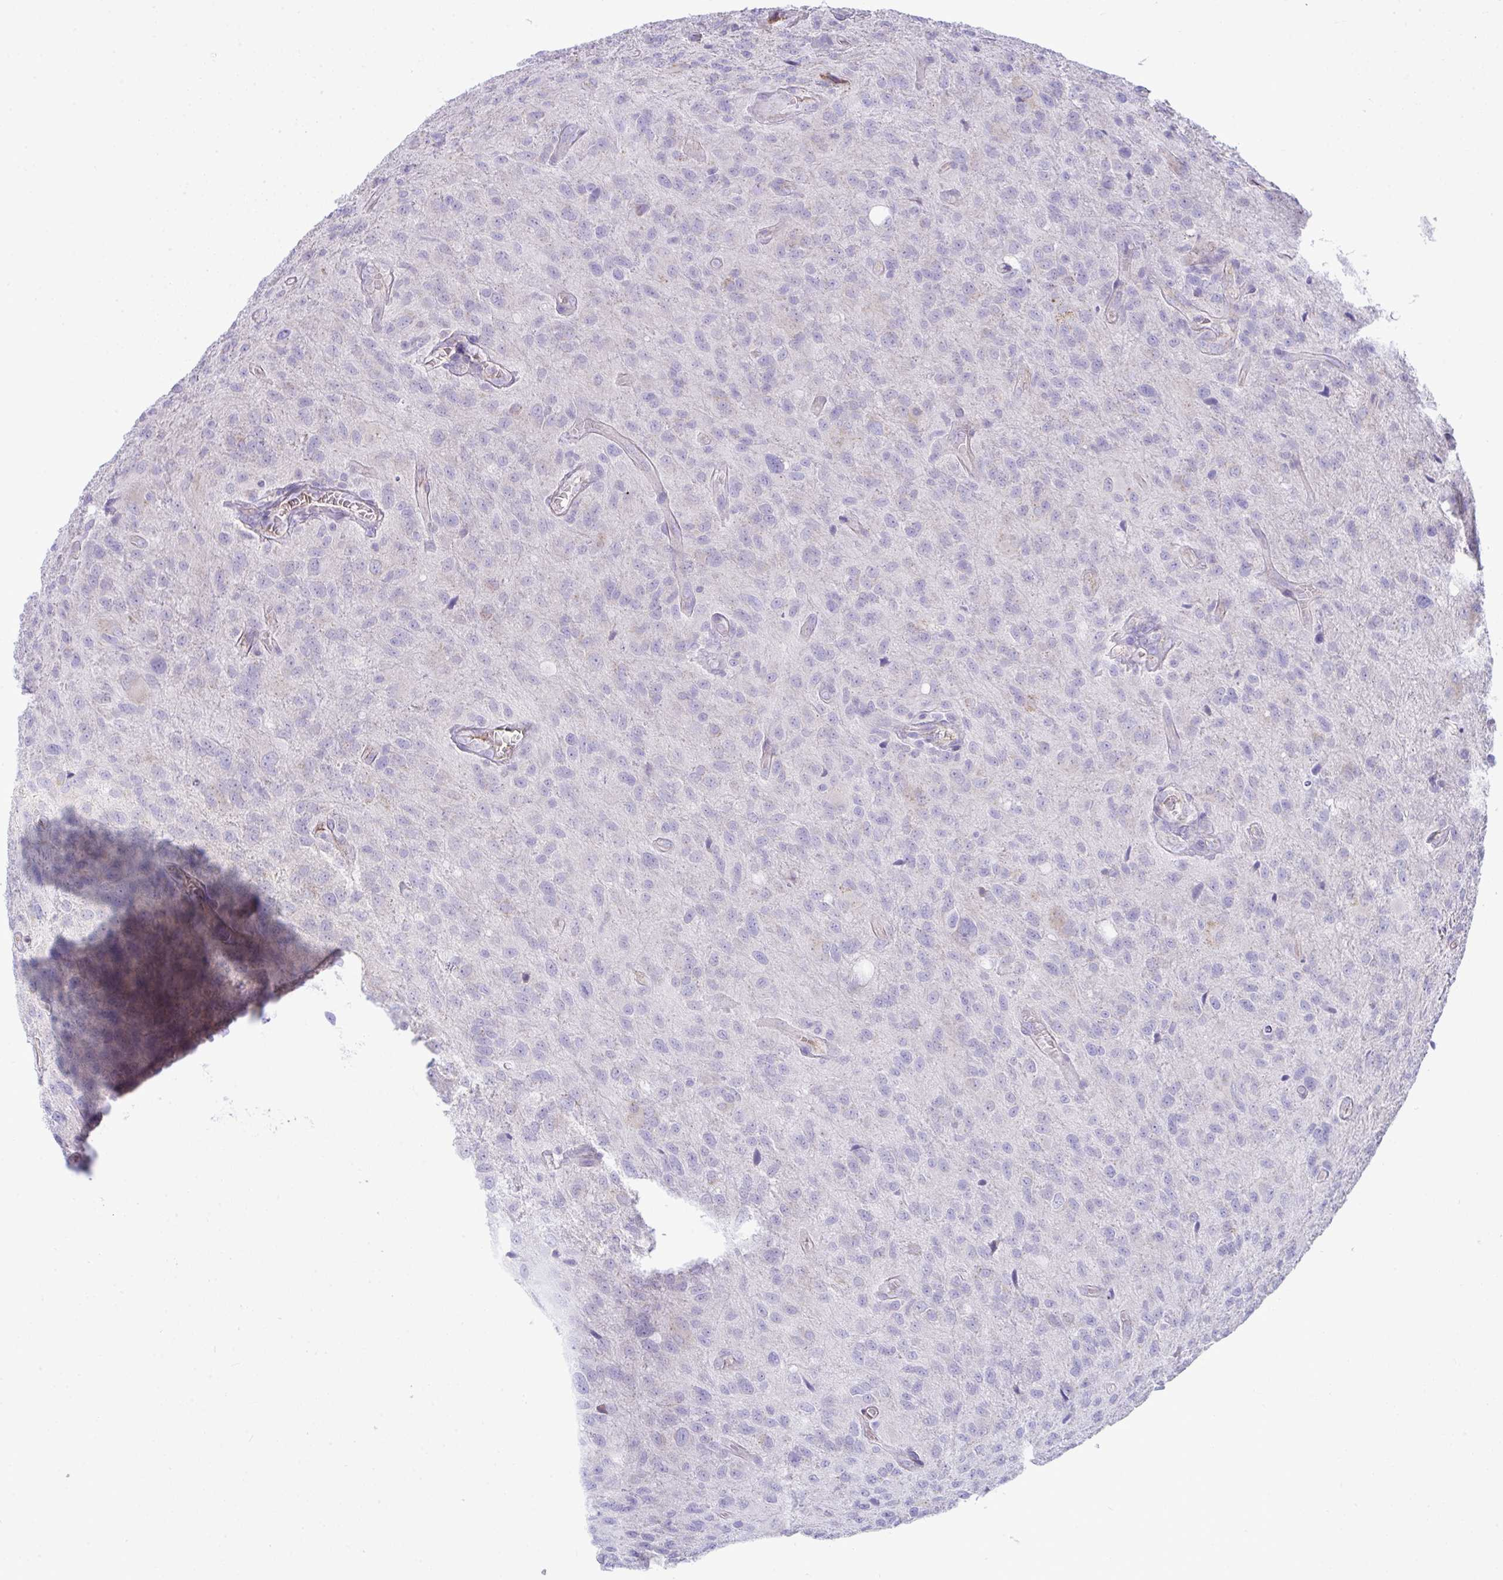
{"staining": {"intensity": "negative", "quantity": "none", "location": "none"}, "tissue": "glioma", "cell_type": "Tumor cells", "image_type": "cancer", "snomed": [{"axis": "morphology", "description": "Glioma, malignant, Low grade"}, {"axis": "topography", "description": "Brain"}], "caption": "The histopathology image exhibits no significant positivity in tumor cells of malignant glioma (low-grade).", "gene": "PLA2G12B", "patient": {"sex": "male", "age": 66}}